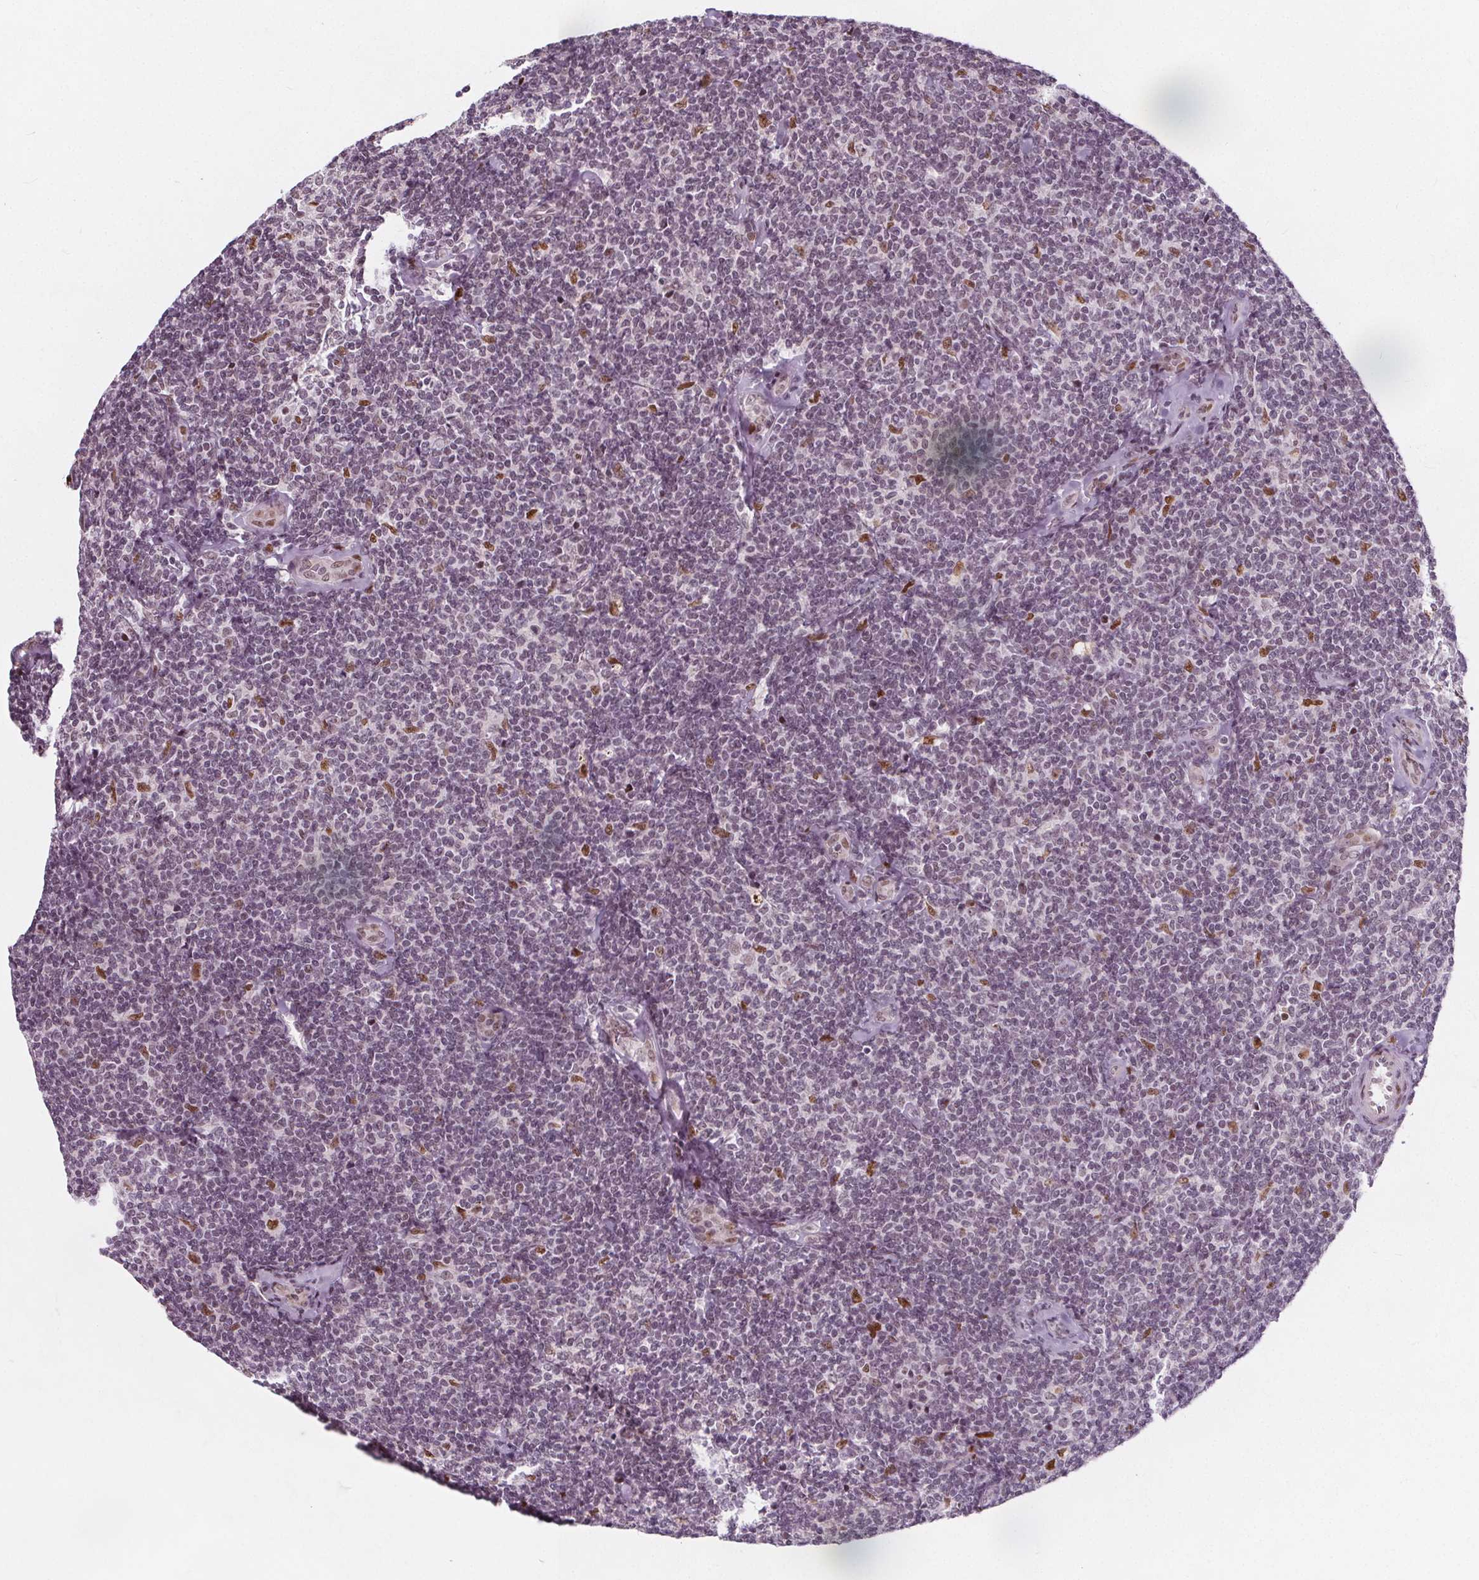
{"staining": {"intensity": "negative", "quantity": "none", "location": "none"}, "tissue": "lymphoma", "cell_type": "Tumor cells", "image_type": "cancer", "snomed": [{"axis": "morphology", "description": "Malignant lymphoma, non-Hodgkin's type, Low grade"}, {"axis": "topography", "description": "Lymph node"}], "caption": "Image shows no significant protein expression in tumor cells of malignant lymphoma, non-Hodgkin's type (low-grade).", "gene": "TAF6L", "patient": {"sex": "female", "age": 56}}